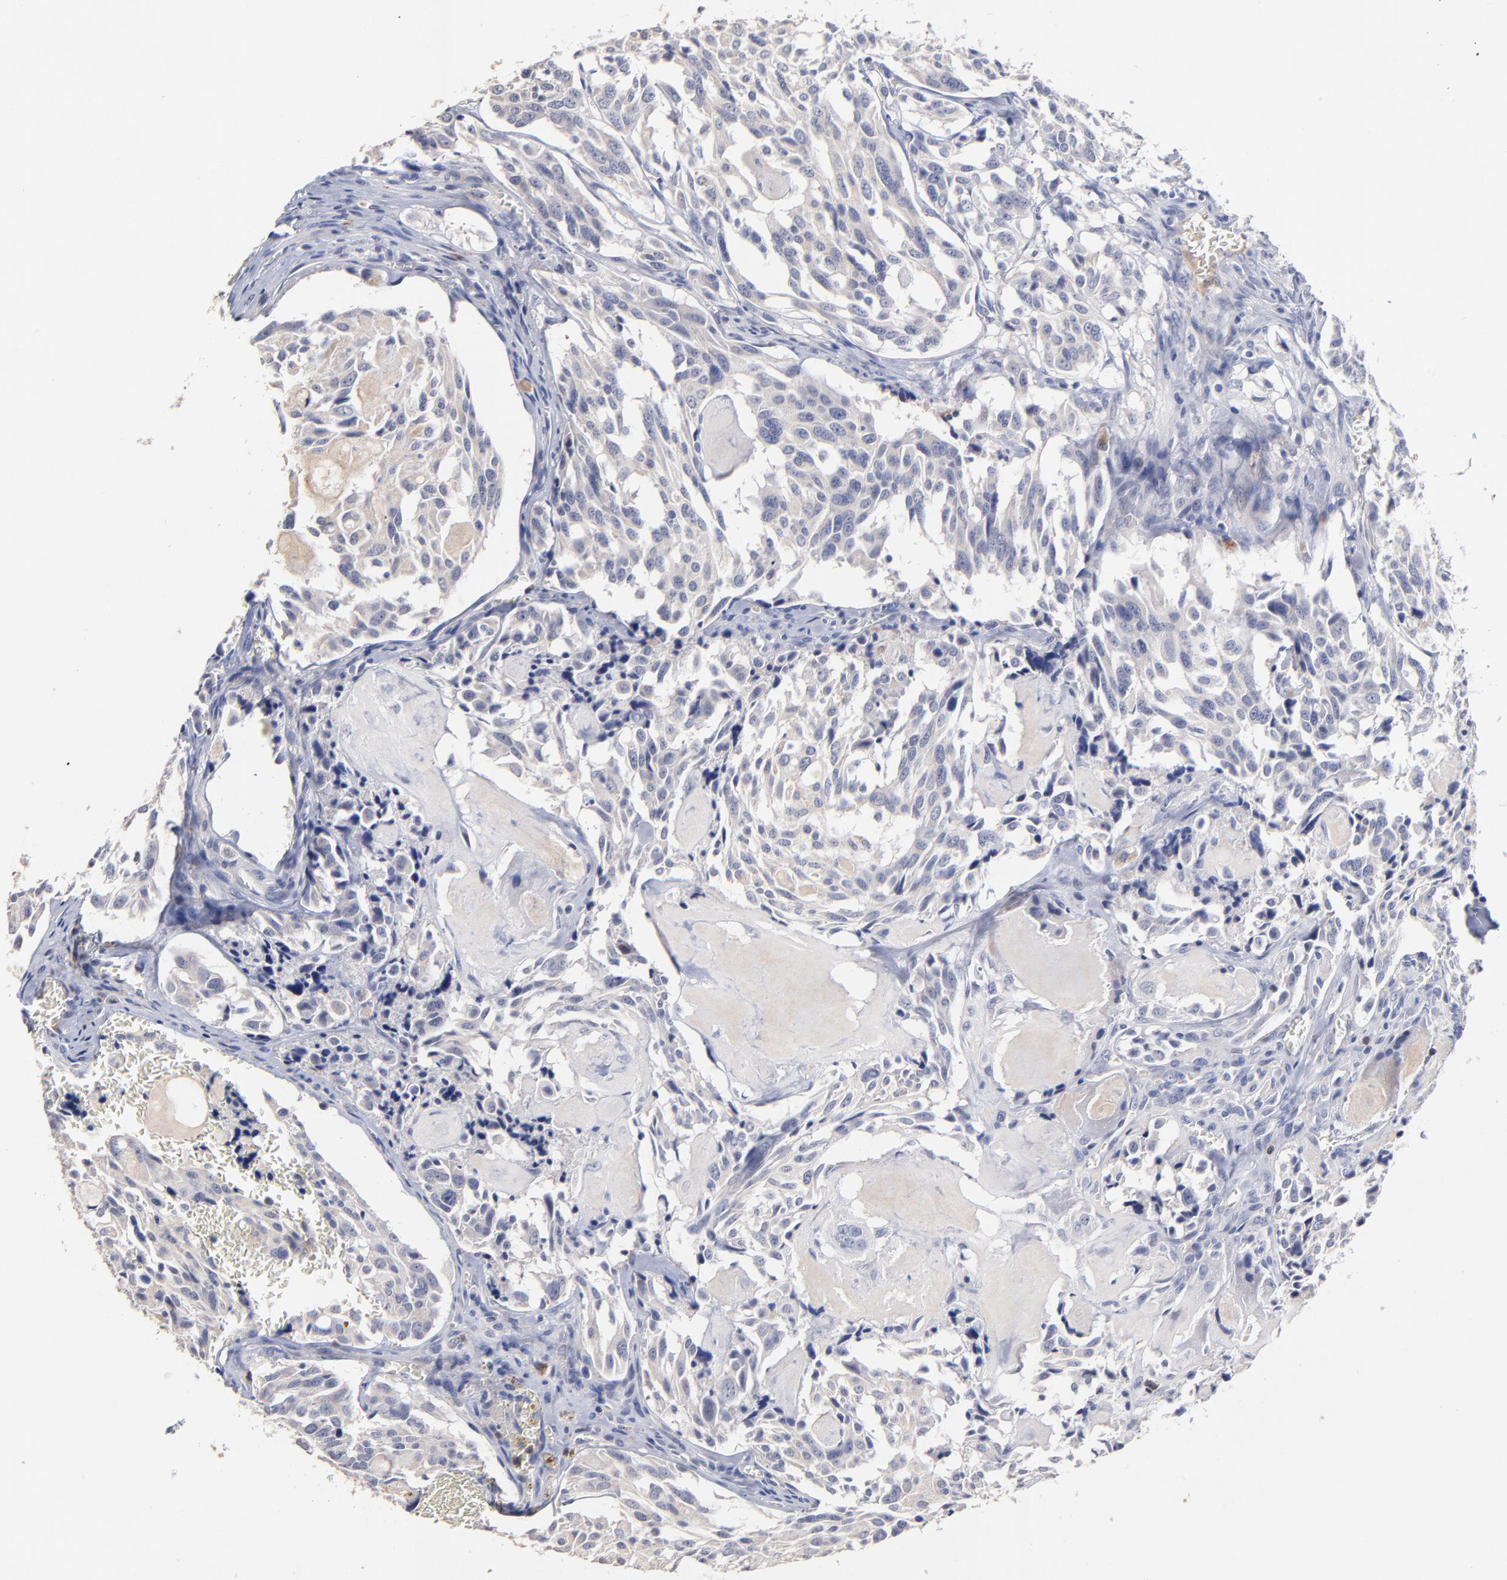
{"staining": {"intensity": "negative", "quantity": "none", "location": "none"}, "tissue": "thyroid cancer", "cell_type": "Tumor cells", "image_type": "cancer", "snomed": [{"axis": "morphology", "description": "Carcinoma, NOS"}, {"axis": "morphology", "description": "Carcinoid, malignant, NOS"}, {"axis": "topography", "description": "Thyroid gland"}], "caption": "Immunohistochemical staining of human thyroid cancer (carcinoma) exhibits no significant positivity in tumor cells.", "gene": "TRAT1", "patient": {"sex": "male", "age": 33}}